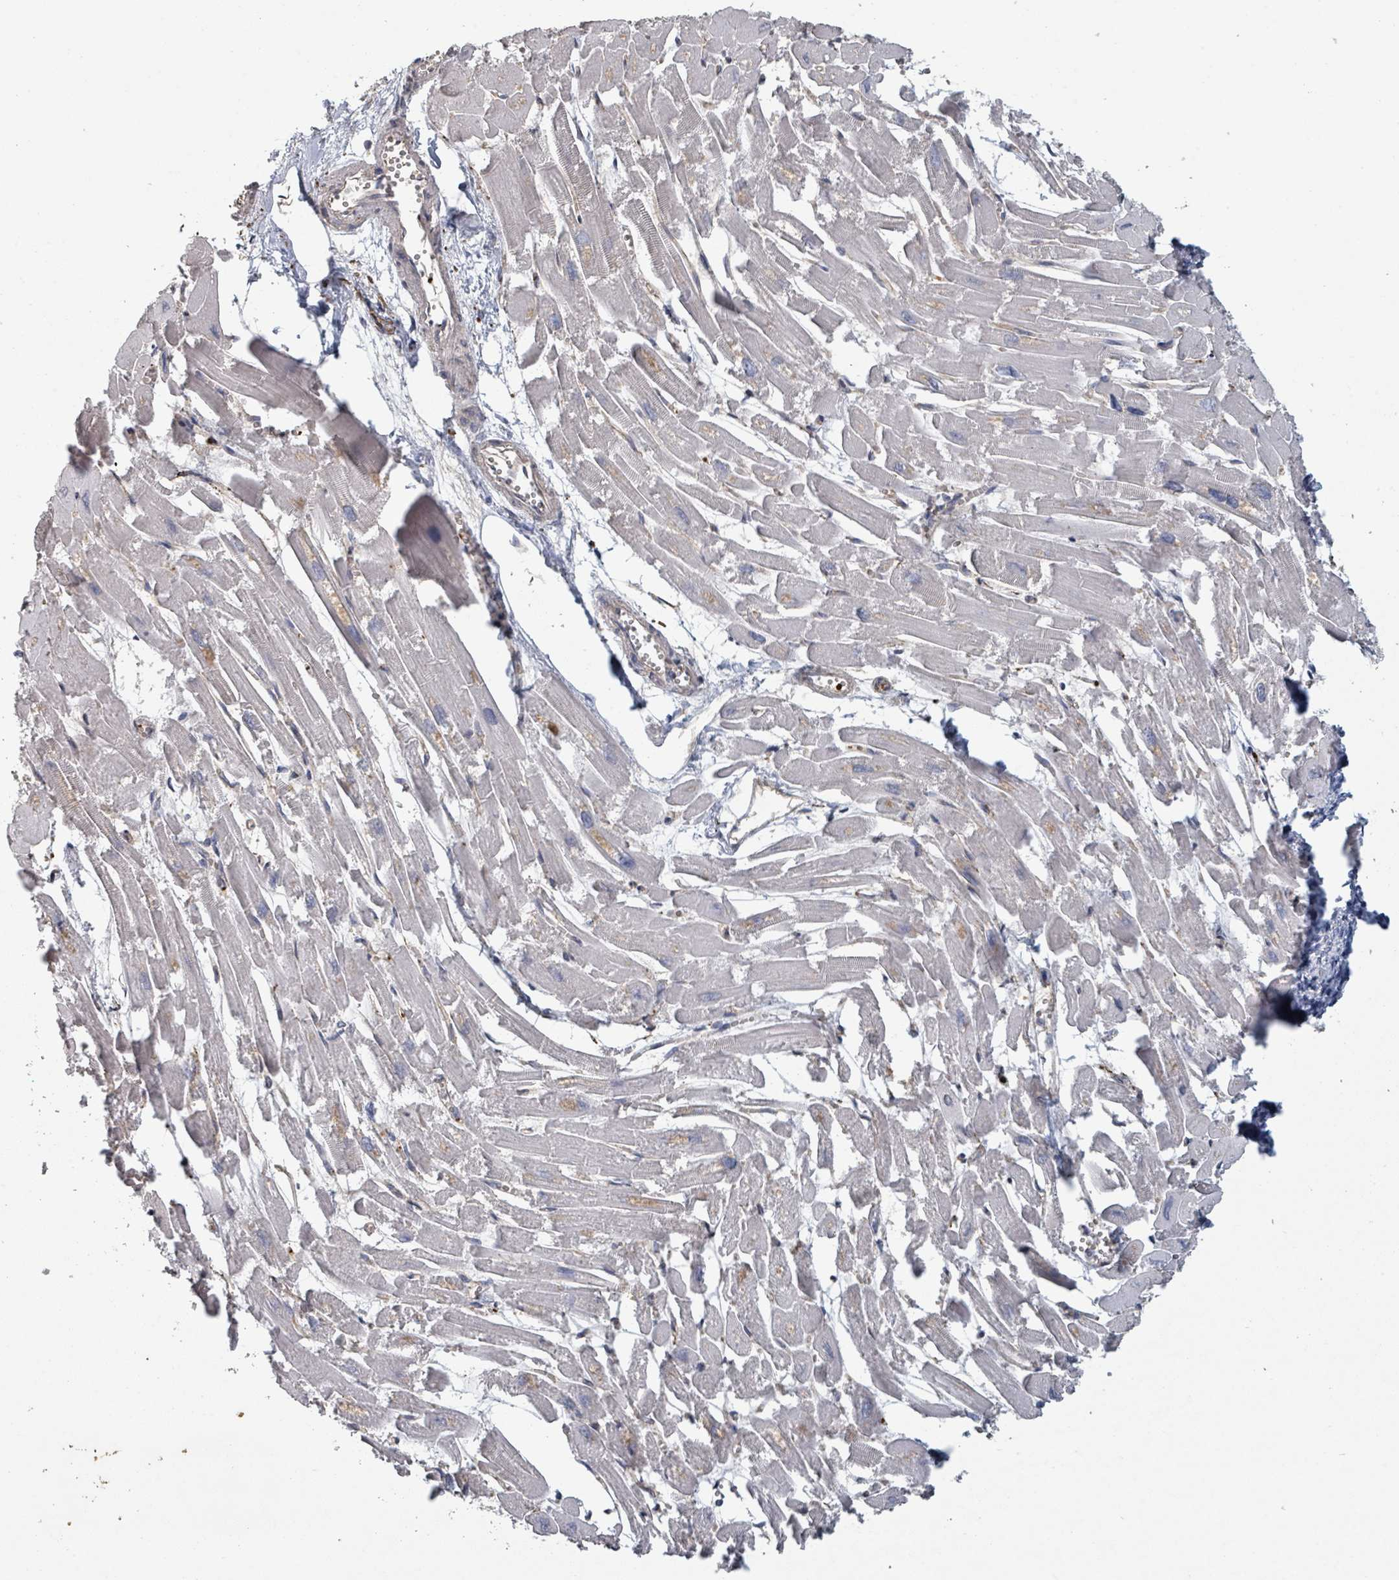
{"staining": {"intensity": "negative", "quantity": "none", "location": "none"}, "tissue": "heart muscle", "cell_type": "Cardiomyocytes", "image_type": "normal", "snomed": [{"axis": "morphology", "description": "Normal tissue, NOS"}, {"axis": "topography", "description": "Heart"}], "caption": "Cardiomyocytes show no significant protein expression in normal heart muscle. (Stains: DAB immunohistochemistry (IHC) with hematoxylin counter stain, Microscopy: brightfield microscopy at high magnification).", "gene": "PLAUR", "patient": {"sex": "male", "age": 54}}